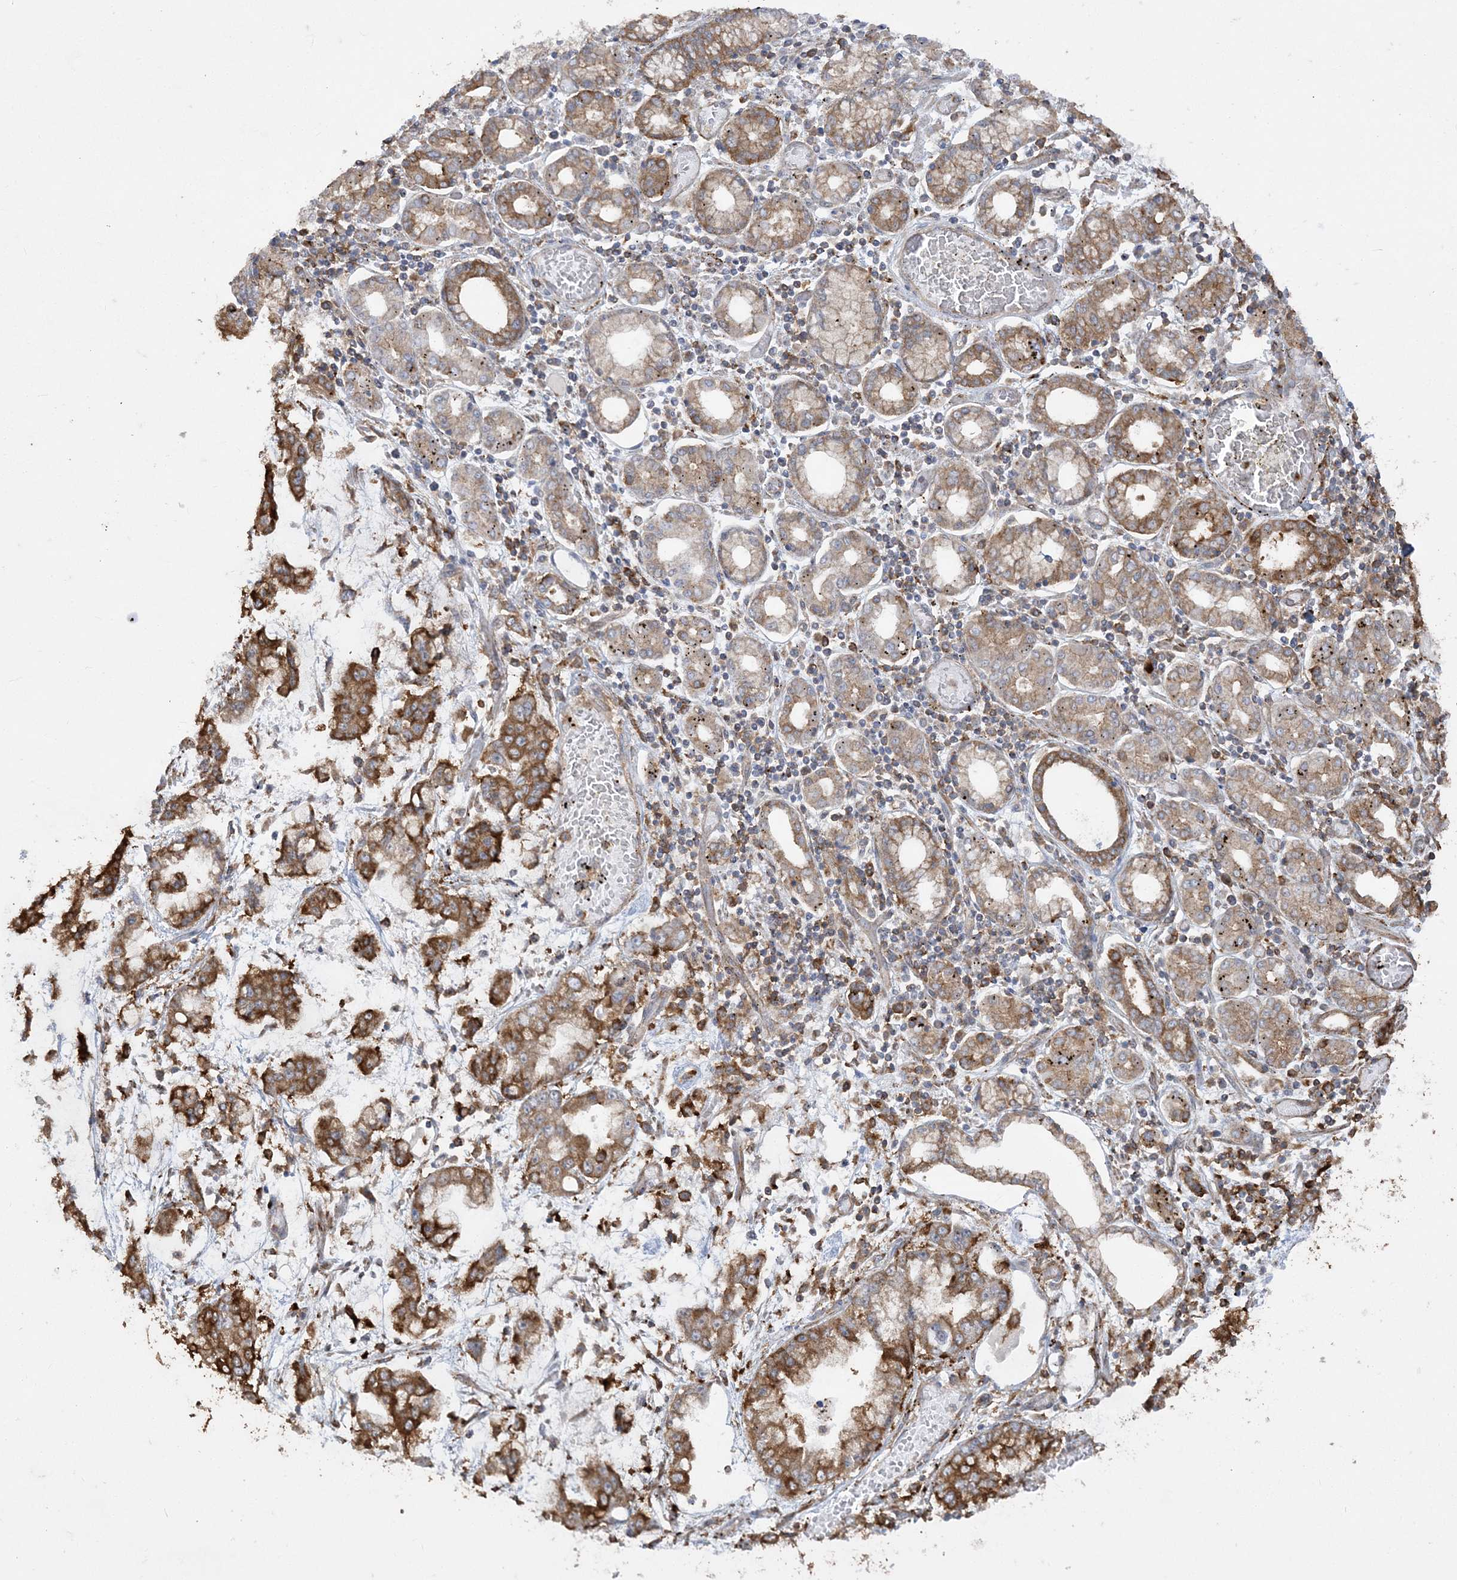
{"staining": {"intensity": "moderate", "quantity": ">75%", "location": "cytoplasmic/membranous"}, "tissue": "stomach cancer", "cell_type": "Tumor cells", "image_type": "cancer", "snomed": [{"axis": "morphology", "description": "Normal tissue, NOS"}, {"axis": "morphology", "description": "Adenocarcinoma, NOS"}, {"axis": "topography", "description": "Stomach, upper"}, {"axis": "topography", "description": "Stomach"}], "caption": "A photomicrograph of stomach cancer stained for a protein exhibits moderate cytoplasmic/membranous brown staining in tumor cells.", "gene": "DERL3", "patient": {"sex": "male", "age": 76}}